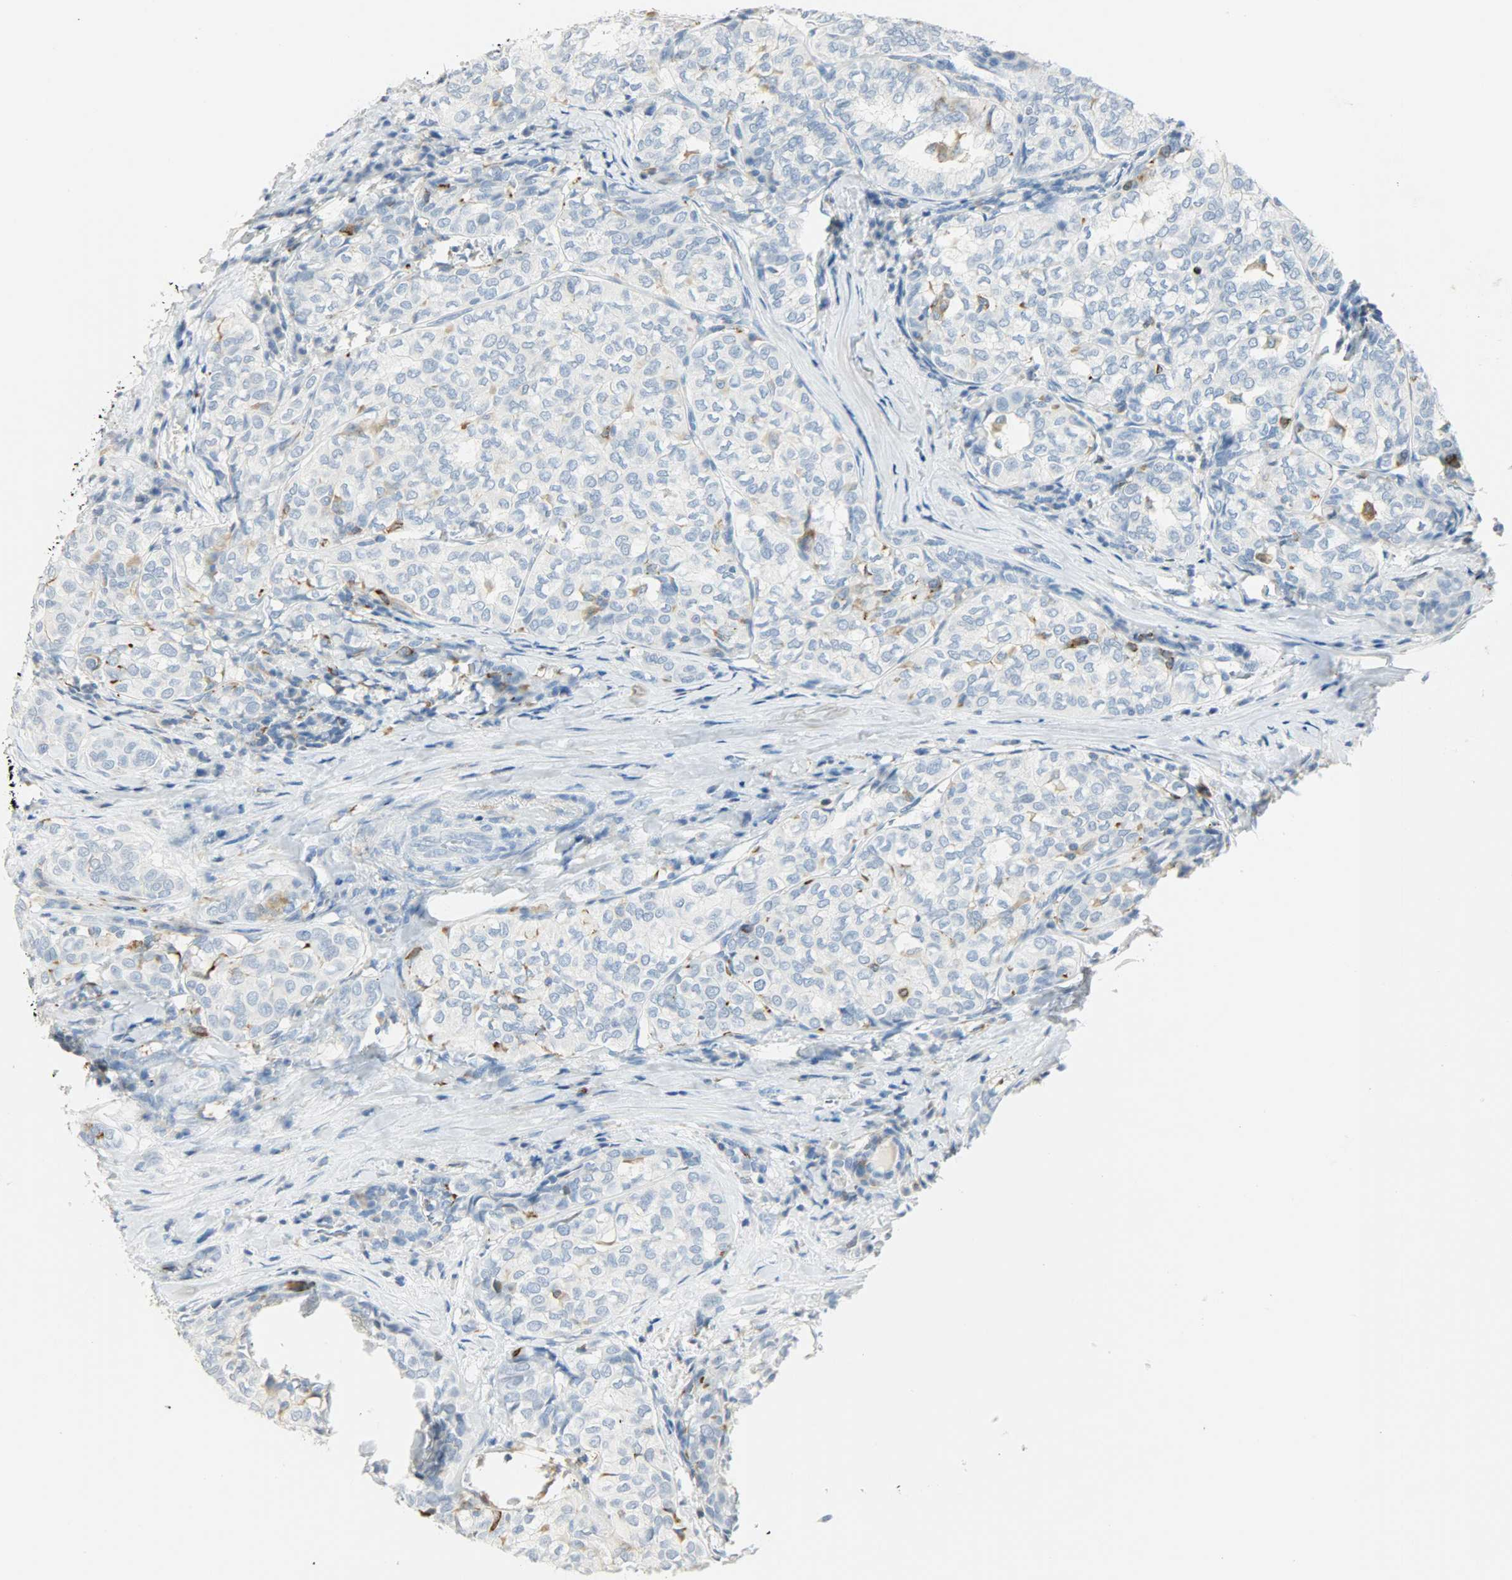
{"staining": {"intensity": "negative", "quantity": "none", "location": "none"}, "tissue": "thyroid cancer", "cell_type": "Tumor cells", "image_type": "cancer", "snomed": [{"axis": "morphology", "description": "Papillary adenocarcinoma, NOS"}, {"axis": "topography", "description": "Thyroid gland"}], "caption": "Immunohistochemical staining of human thyroid cancer (papillary adenocarcinoma) displays no significant staining in tumor cells.", "gene": "PTPN6", "patient": {"sex": "female", "age": 30}}